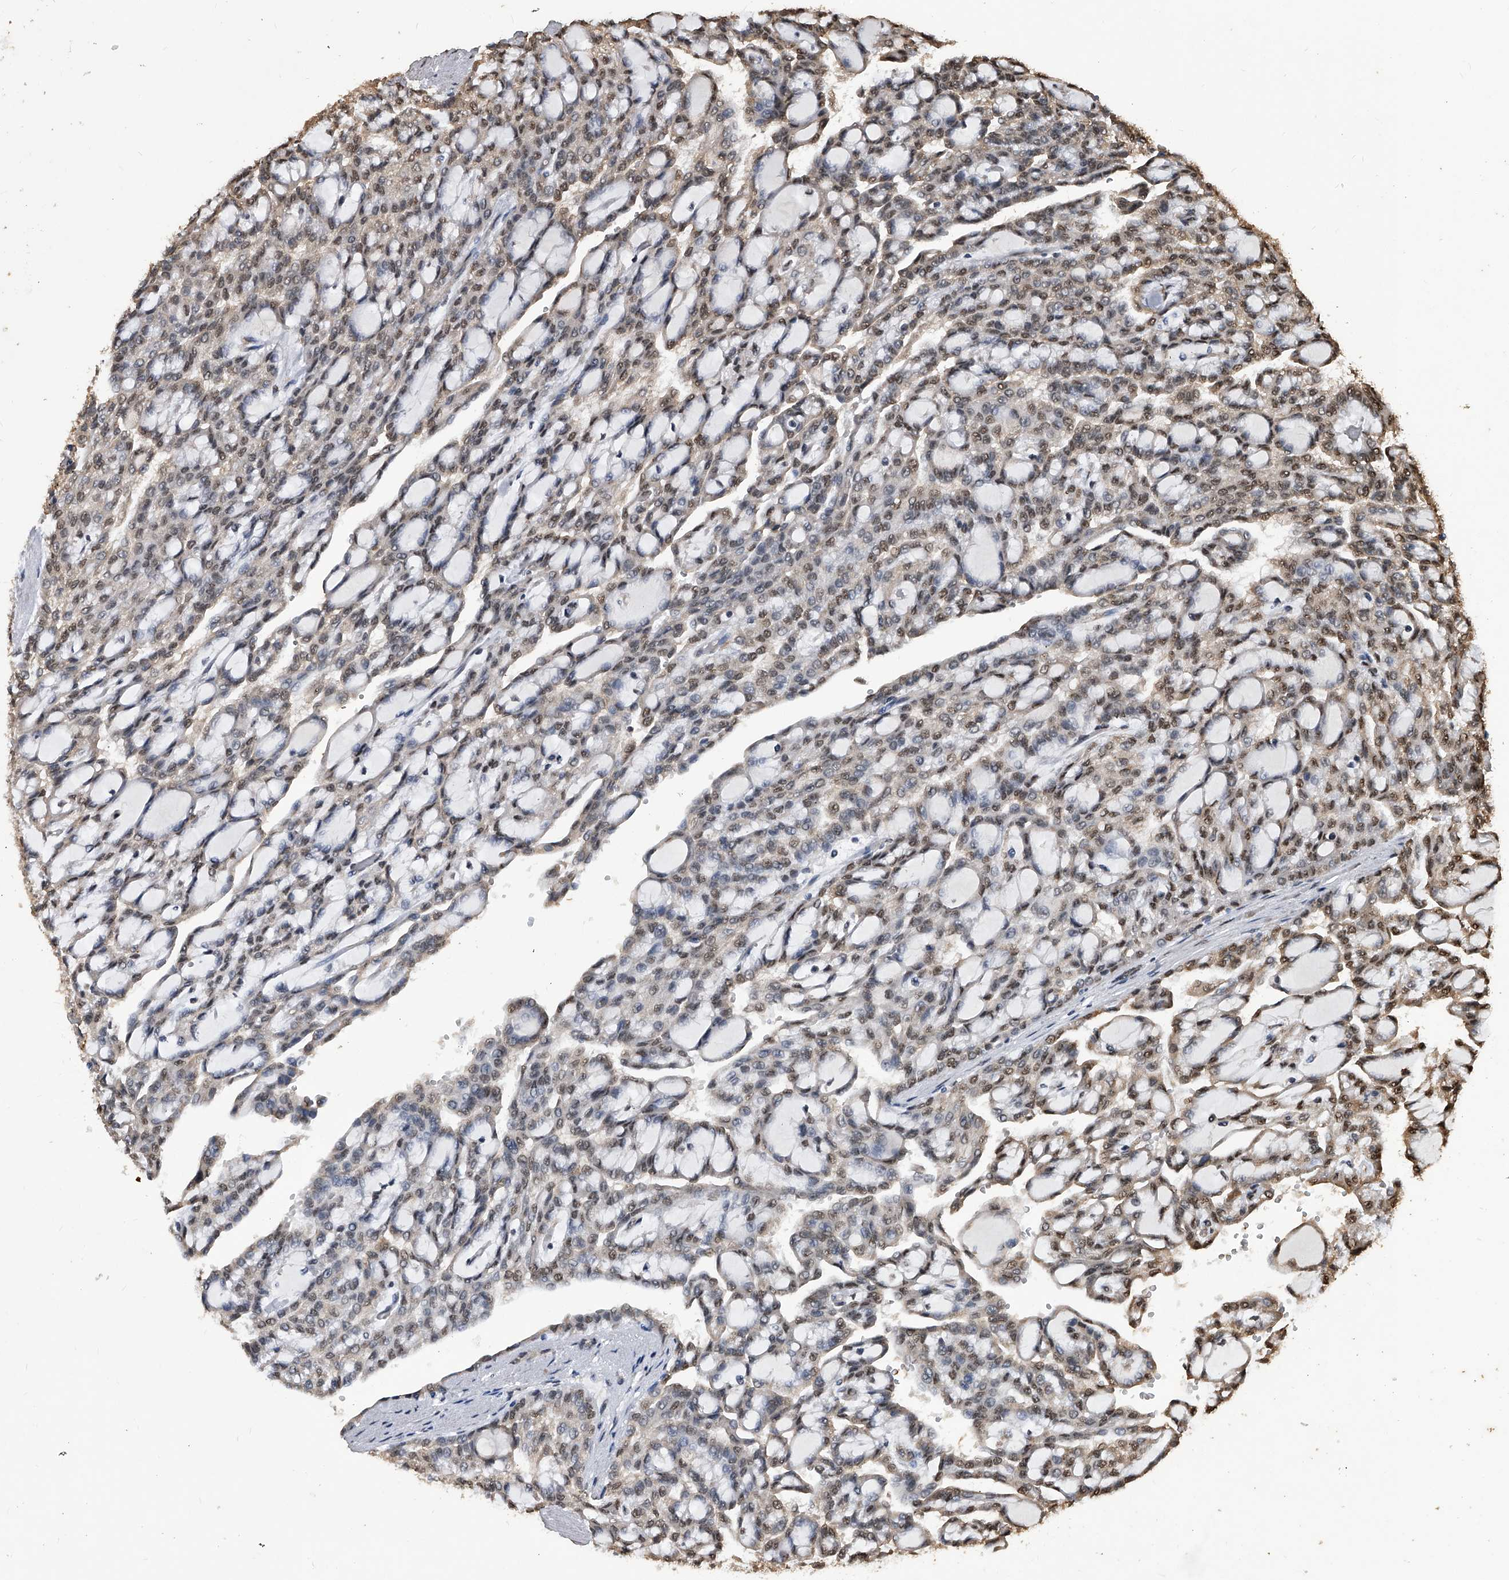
{"staining": {"intensity": "weak", "quantity": "<25%", "location": "nuclear"}, "tissue": "renal cancer", "cell_type": "Tumor cells", "image_type": "cancer", "snomed": [{"axis": "morphology", "description": "Adenocarcinoma, NOS"}, {"axis": "topography", "description": "Kidney"}], "caption": "Immunohistochemical staining of adenocarcinoma (renal) displays no significant staining in tumor cells.", "gene": "FBXL4", "patient": {"sex": "male", "age": 63}}